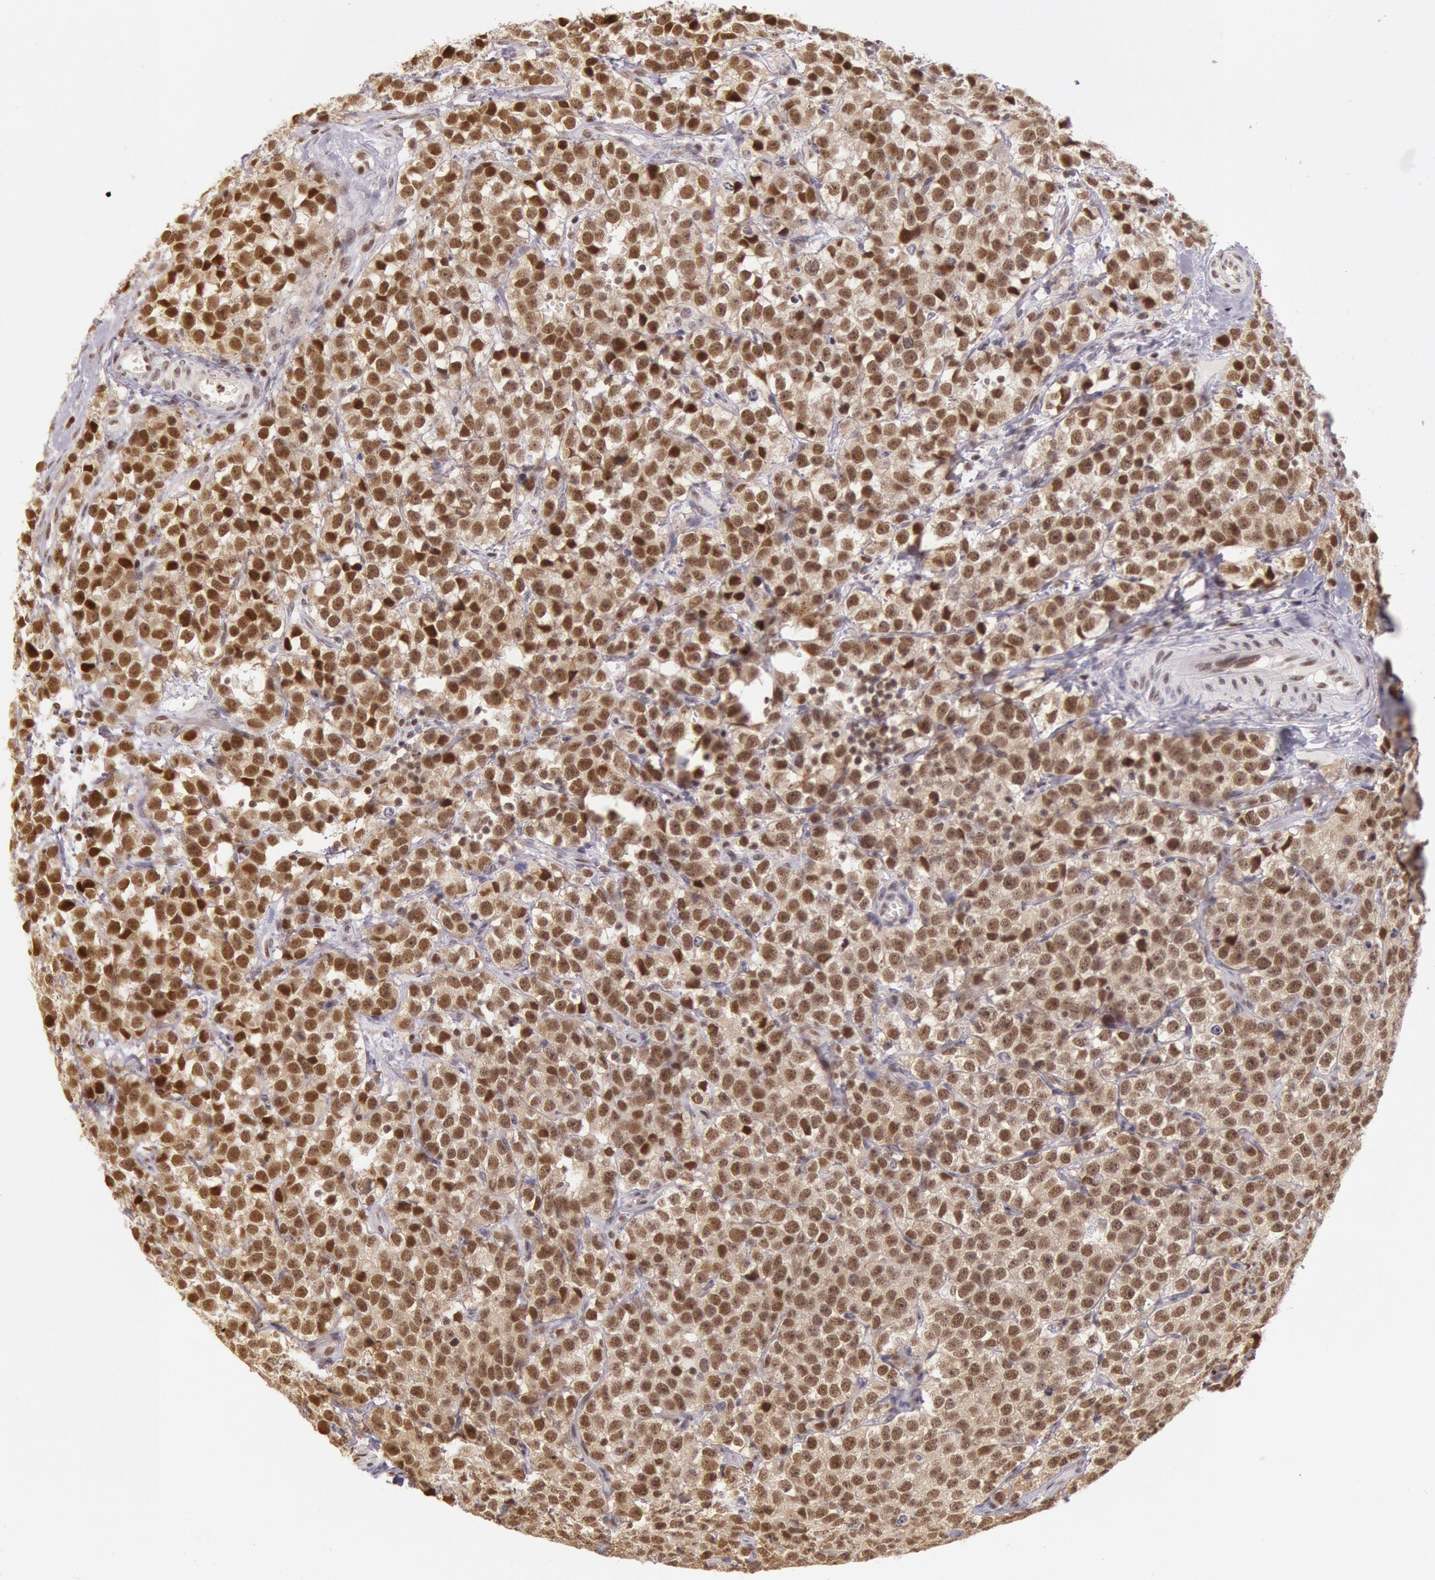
{"staining": {"intensity": "strong", "quantity": ">75%", "location": "nuclear"}, "tissue": "testis cancer", "cell_type": "Tumor cells", "image_type": "cancer", "snomed": [{"axis": "morphology", "description": "Seminoma, NOS"}, {"axis": "topography", "description": "Testis"}], "caption": "DAB (3,3'-diaminobenzidine) immunohistochemical staining of testis cancer (seminoma) shows strong nuclear protein staining in about >75% of tumor cells.", "gene": "ESS2", "patient": {"sex": "male", "age": 25}}